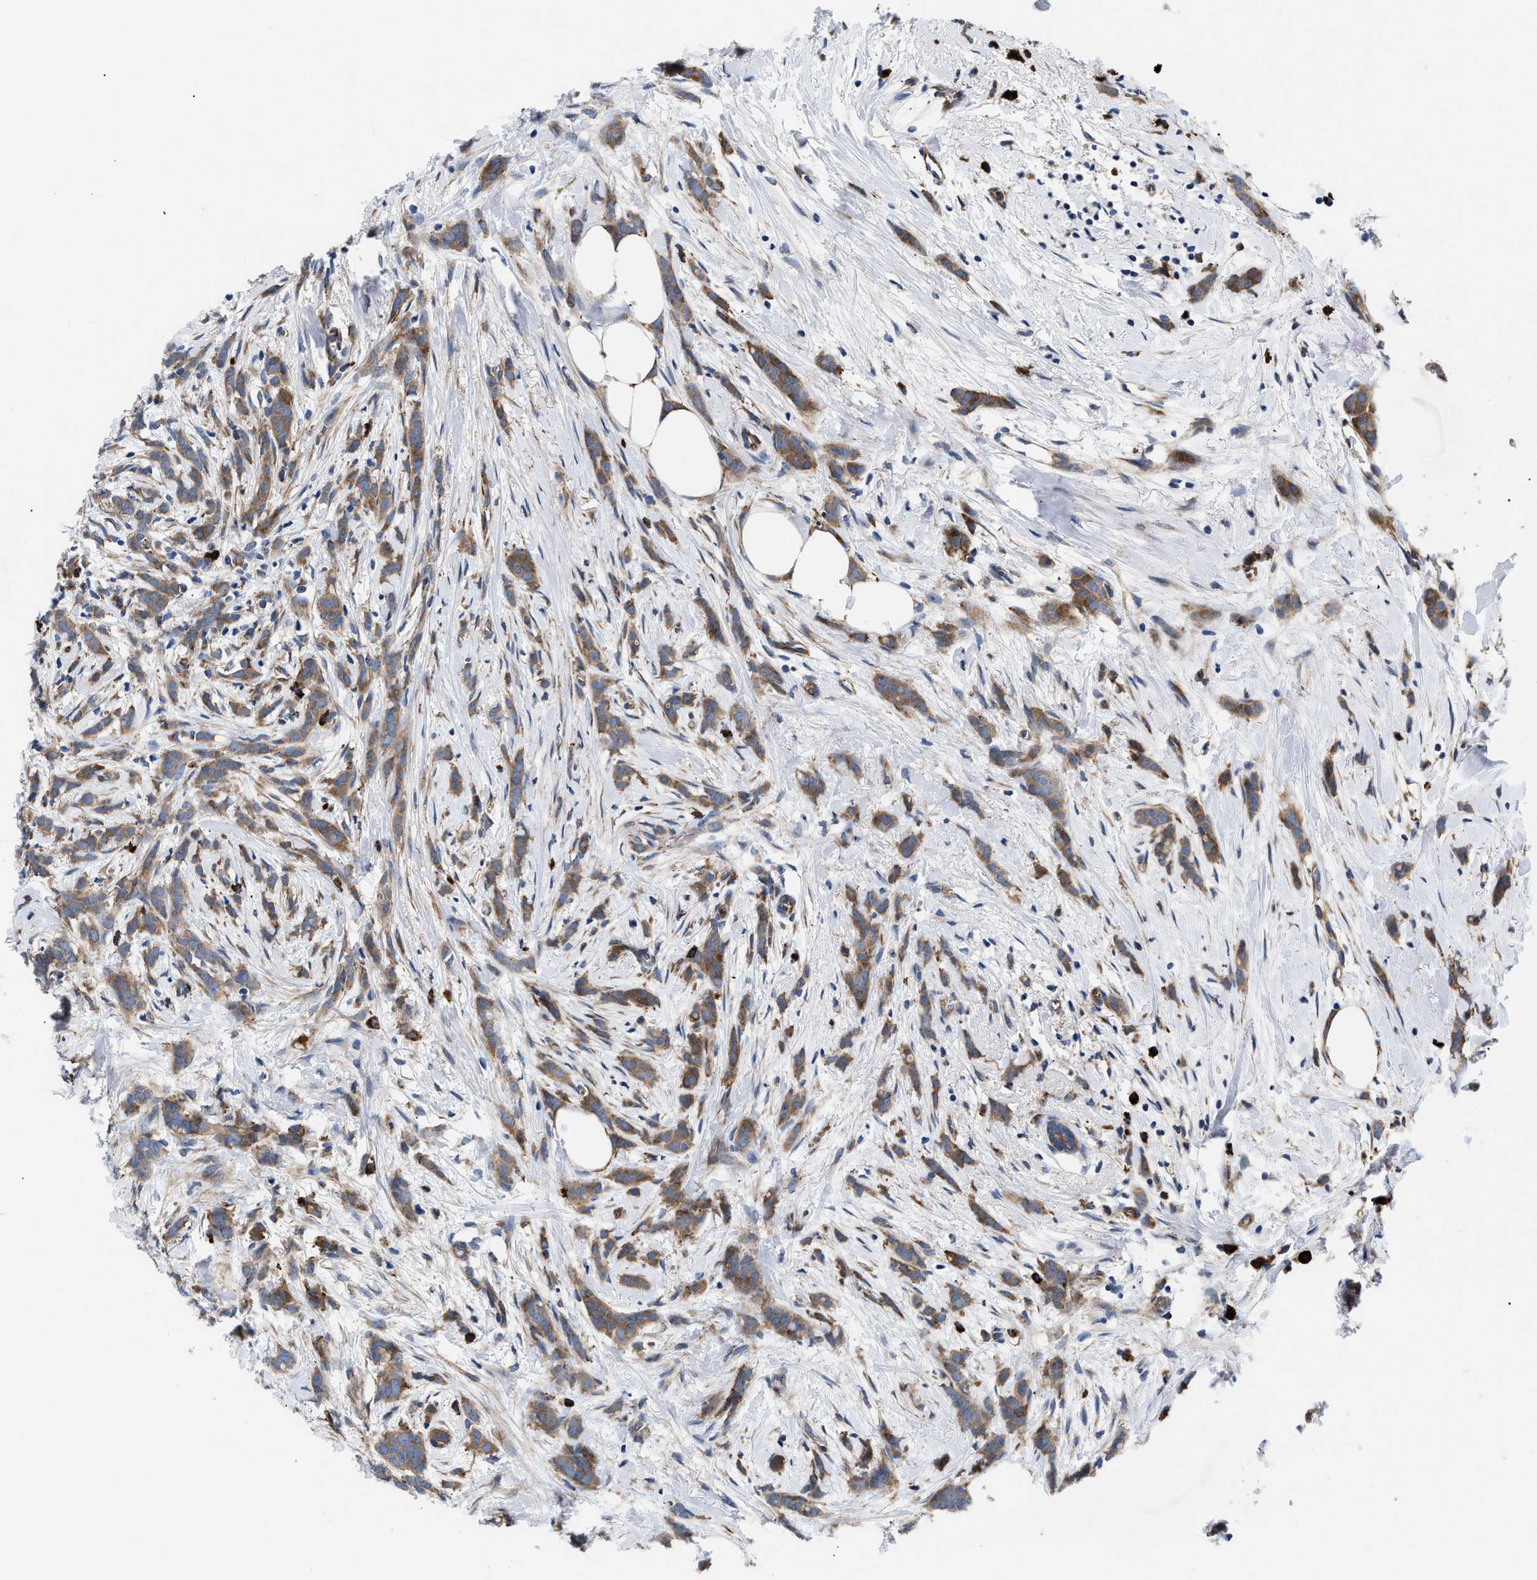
{"staining": {"intensity": "moderate", "quantity": ">75%", "location": "cytoplasmic/membranous"}, "tissue": "breast cancer", "cell_type": "Tumor cells", "image_type": "cancer", "snomed": [{"axis": "morphology", "description": "Lobular carcinoma, in situ"}, {"axis": "morphology", "description": "Lobular carcinoma"}, {"axis": "topography", "description": "Breast"}], "caption": "Protein expression analysis of breast cancer (lobular carcinoma in situ) demonstrates moderate cytoplasmic/membranous expression in about >75% of tumor cells.", "gene": "SPAST", "patient": {"sex": "female", "age": 41}}